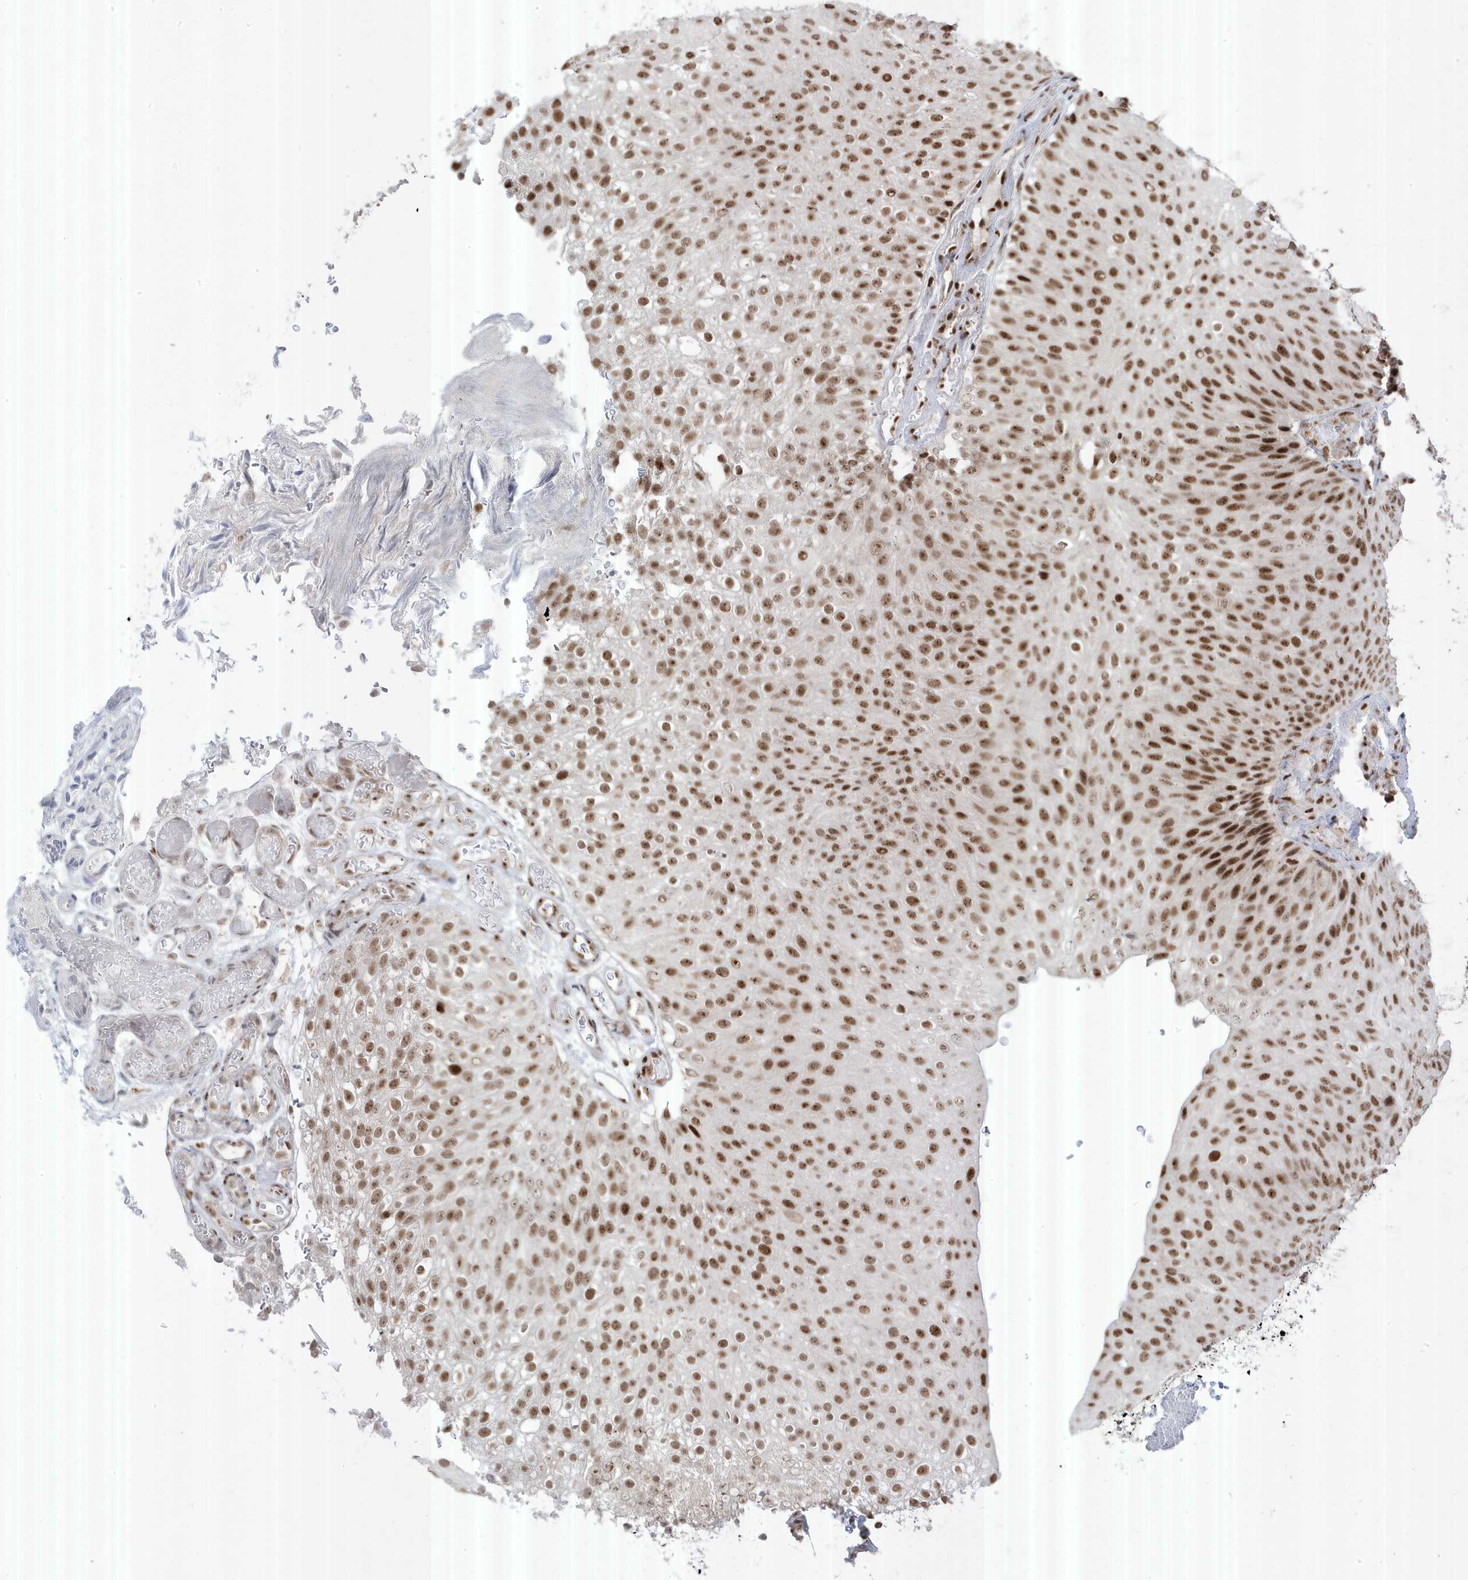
{"staining": {"intensity": "strong", "quantity": ">75%", "location": "nuclear"}, "tissue": "urothelial cancer", "cell_type": "Tumor cells", "image_type": "cancer", "snomed": [{"axis": "morphology", "description": "Urothelial carcinoma, Low grade"}, {"axis": "topography", "description": "Urinary bladder"}], "caption": "Brown immunohistochemical staining in urothelial cancer demonstrates strong nuclear staining in about >75% of tumor cells.", "gene": "MTREX", "patient": {"sex": "male", "age": 78}}